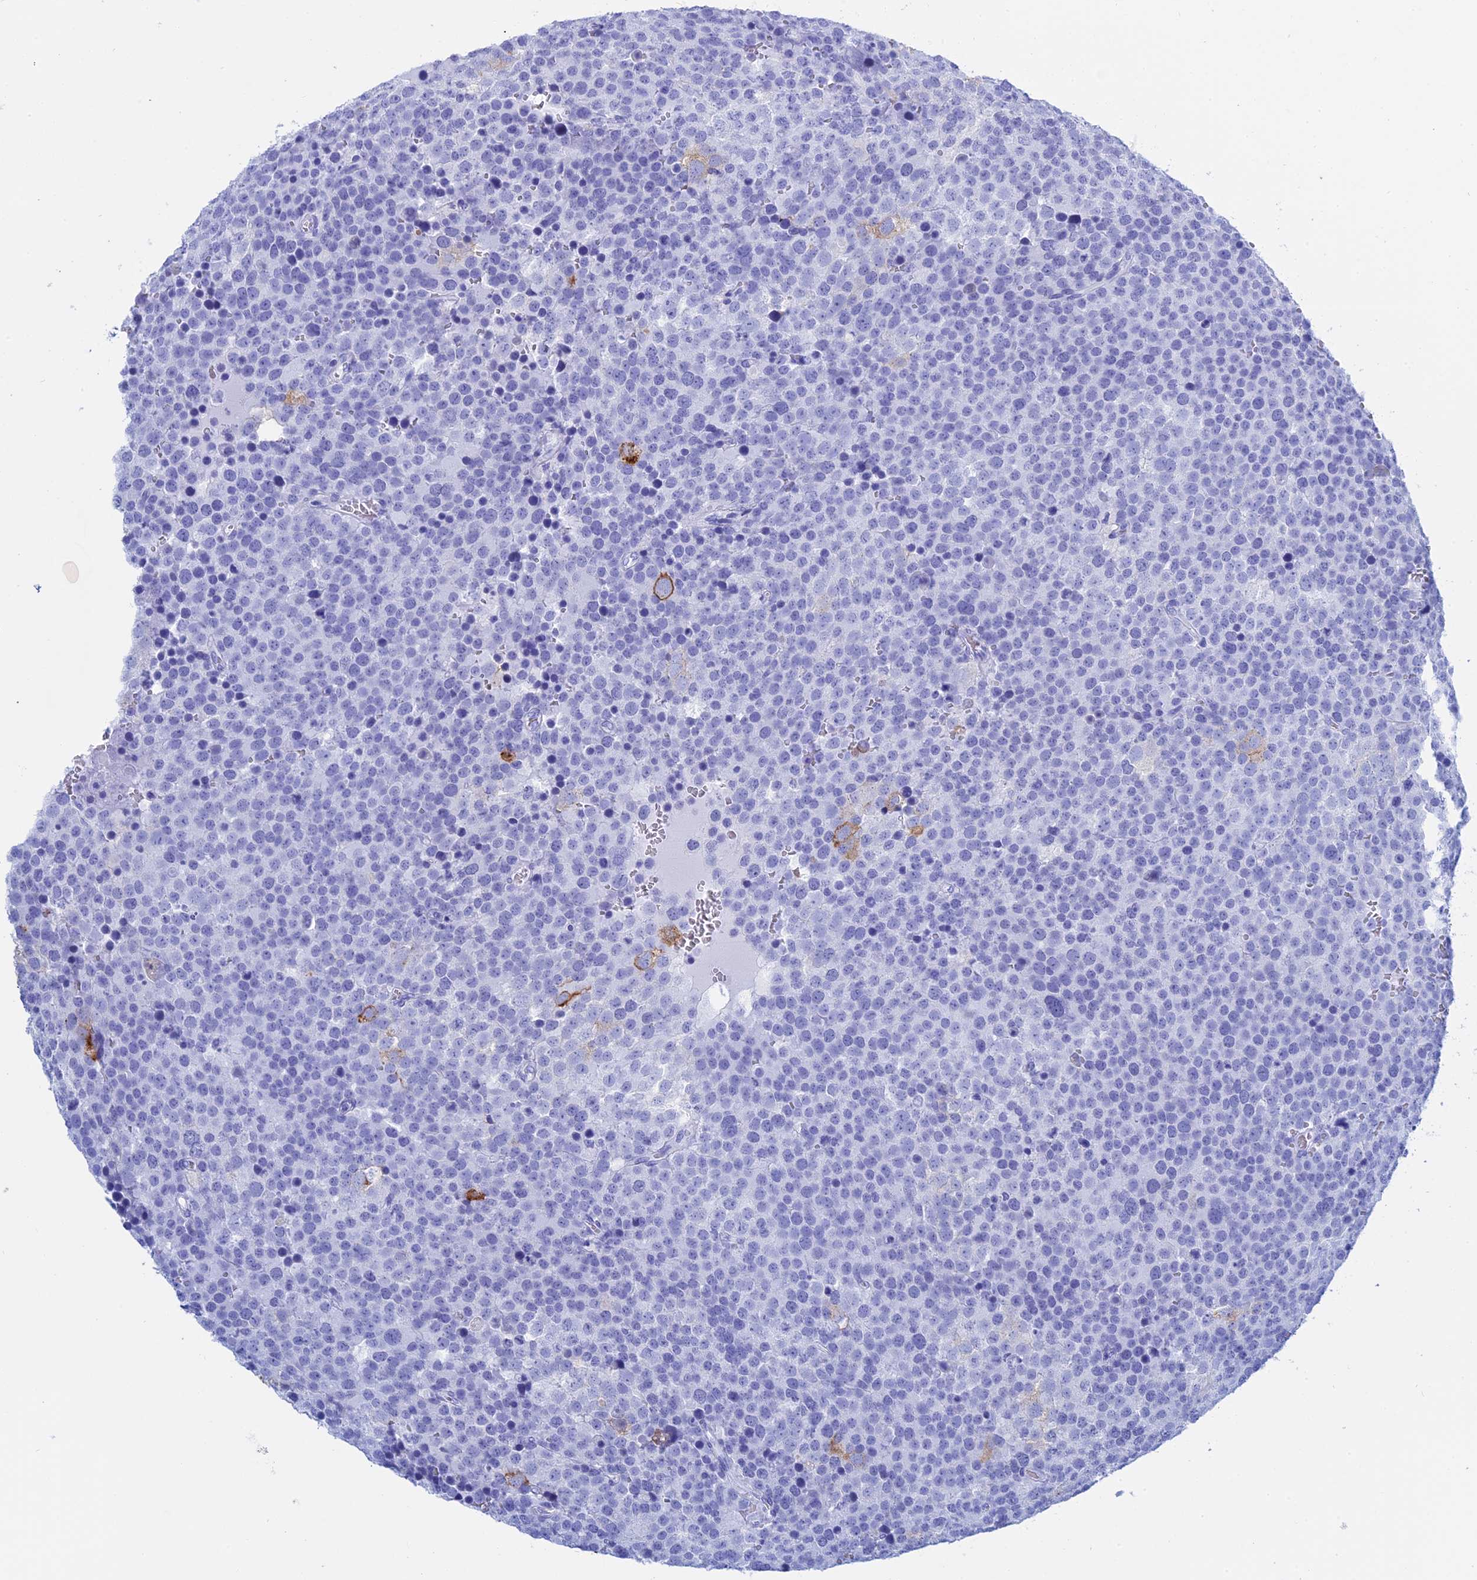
{"staining": {"intensity": "moderate", "quantity": "<25%", "location": "cytoplasmic/membranous"}, "tissue": "testis cancer", "cell_type": "Tumor cells", "image_type": "cancer", "snomed": [{"axis": "morphology", "description": "Seminoma, NOS"}, {"axis": "topography", "description": "Testis"}], "caption": "Immunohistochemistry (DAB) staining of testis seminoma demonstrates moderate cytoplasmic/membranous protein expression in approximately <25% of tumor cells.", "gene": "TEX101", "patient": {"sex": "male", "age": 71}}